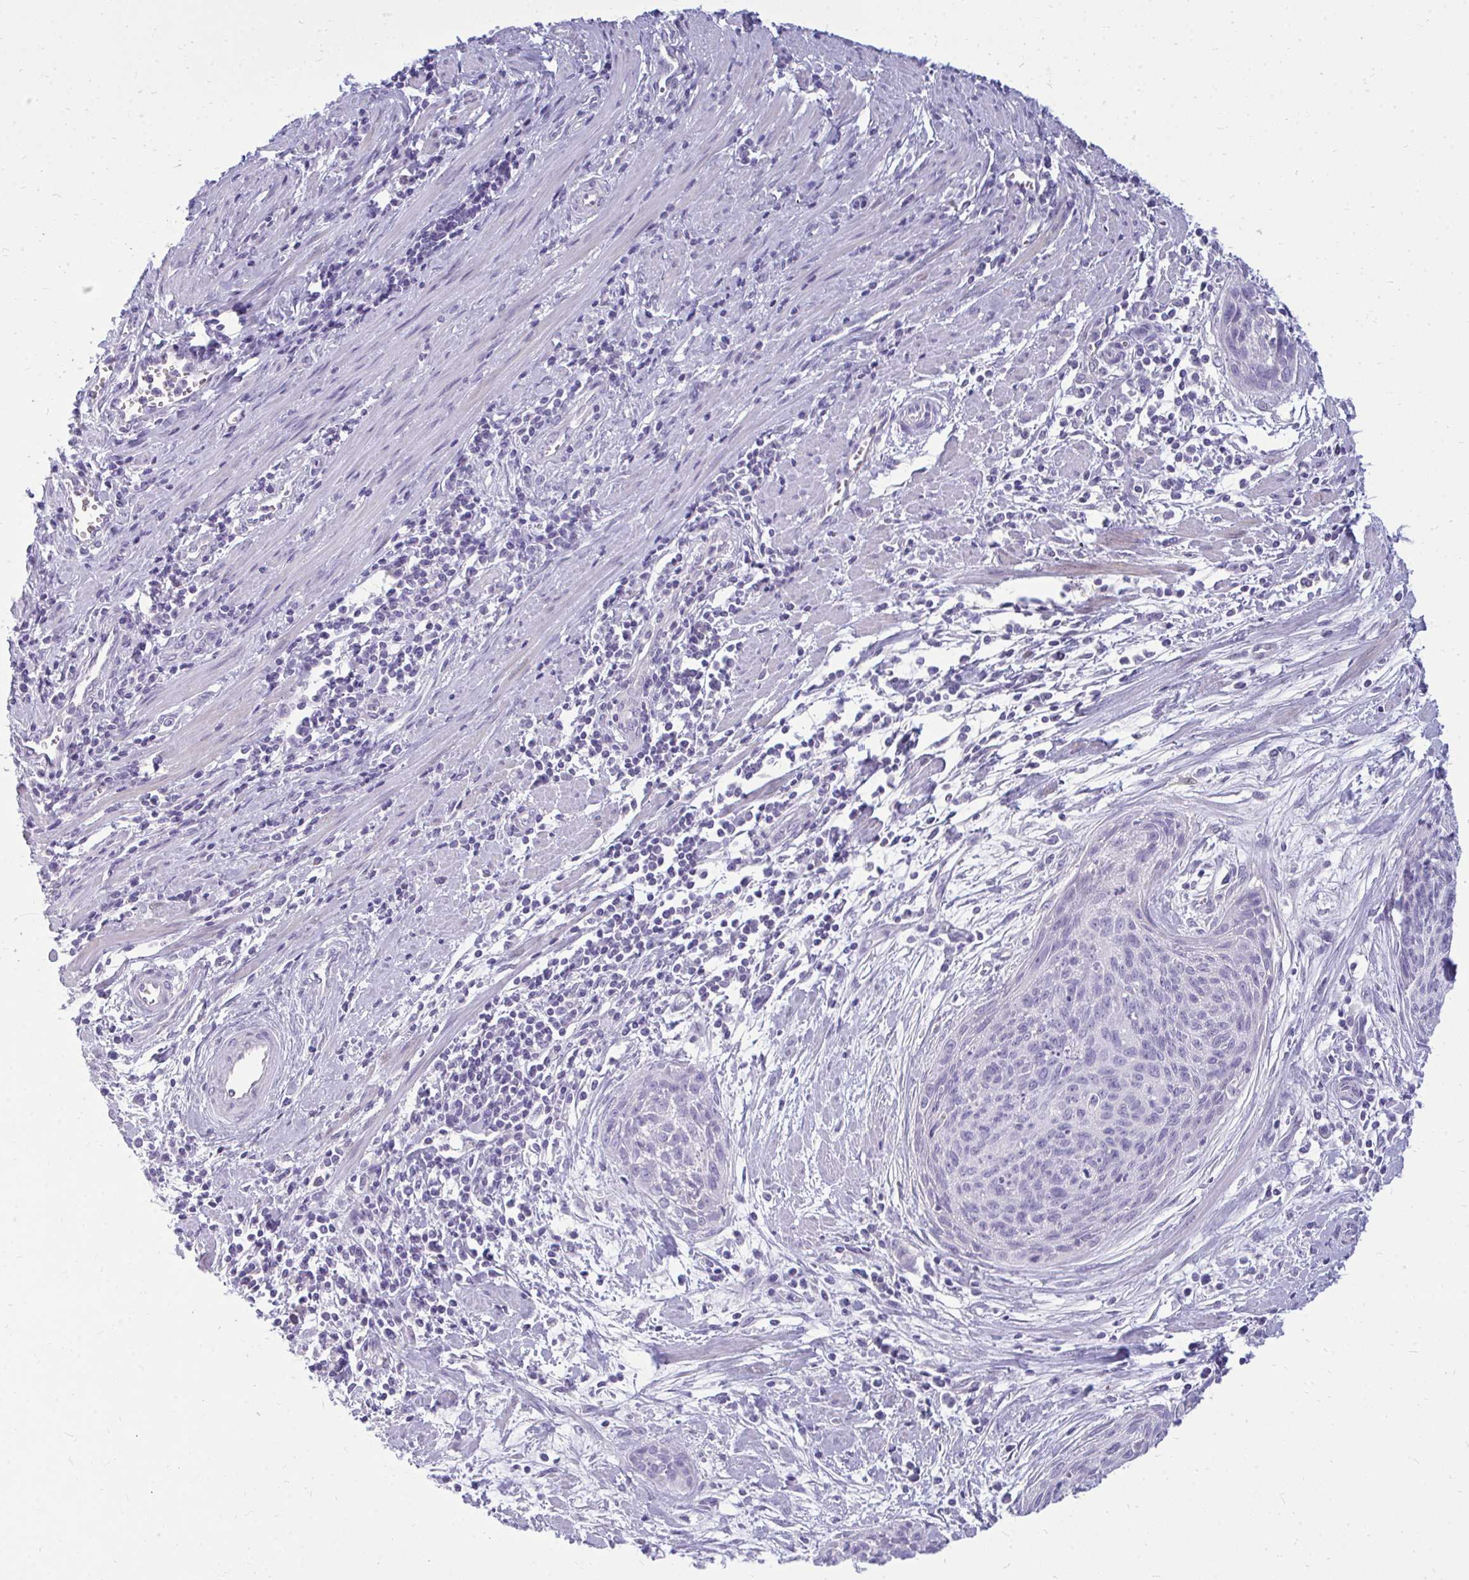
{"staining": {"intensity": "negative", "quantity": "none", "location": "none"}, "tissue": "cervical cancer", "cell_type": "Tumor cells", "image_type": "cancer", "snomed": [{"axis": "morphology", "description": "Squamous cell carcinoma, NOS"}, {"axis": "topography", "description": "Cervix"}], "caption": "IHC image of neoplastic tissue: cervical cancer stained with DAB demonstrates no significant protein expression in tumor cells.", "gene": "FABP3", "patient": {"sex": "female", "age": 55}}